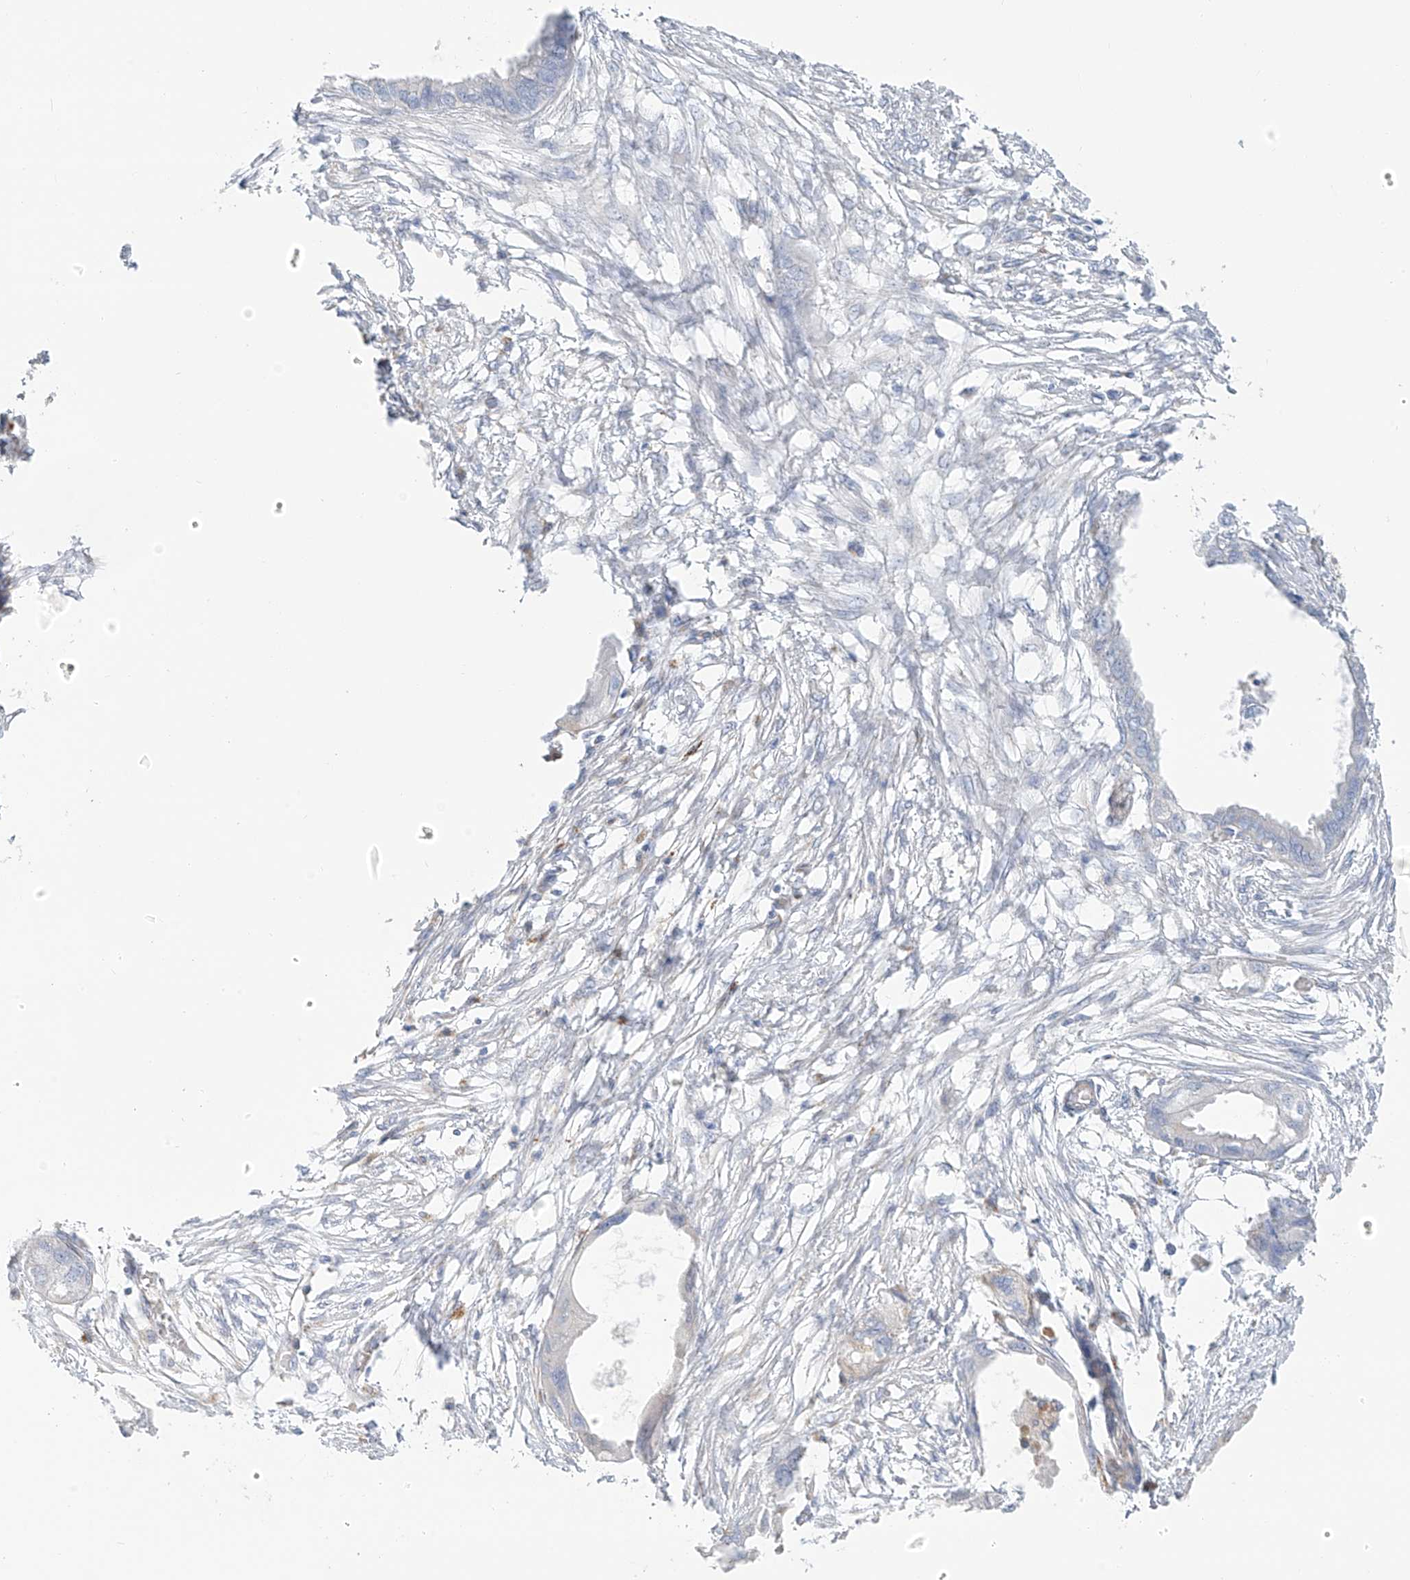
{"staining": {"intensity": "negative", "quantity": "none", "location": "none"}, "tissue": "endometrial cancer", "cell_type": "Tumor cells", "image_type": "cancer", "snomed": [{"axis": "morphology", "description": "Adenocarcinoma, NOS"}, {"axis": "morphology", "description": "Adenocarcinoma, metastatic, NOS"}, {"axis": "topography", "description": "Adipose tissue"}, {"axis": "topography", "description": "Endometrium"}], "caption": "IHC histopathology image of neoplastic tissue: human endometrial metastatic adenocarcinoma stained with DAB (3,3'-diaminobenzidine) exhibits no significant protein positivity in tumor cells.", "gene": "TAL2", "patient": {"sex": "female", "age": 67}}